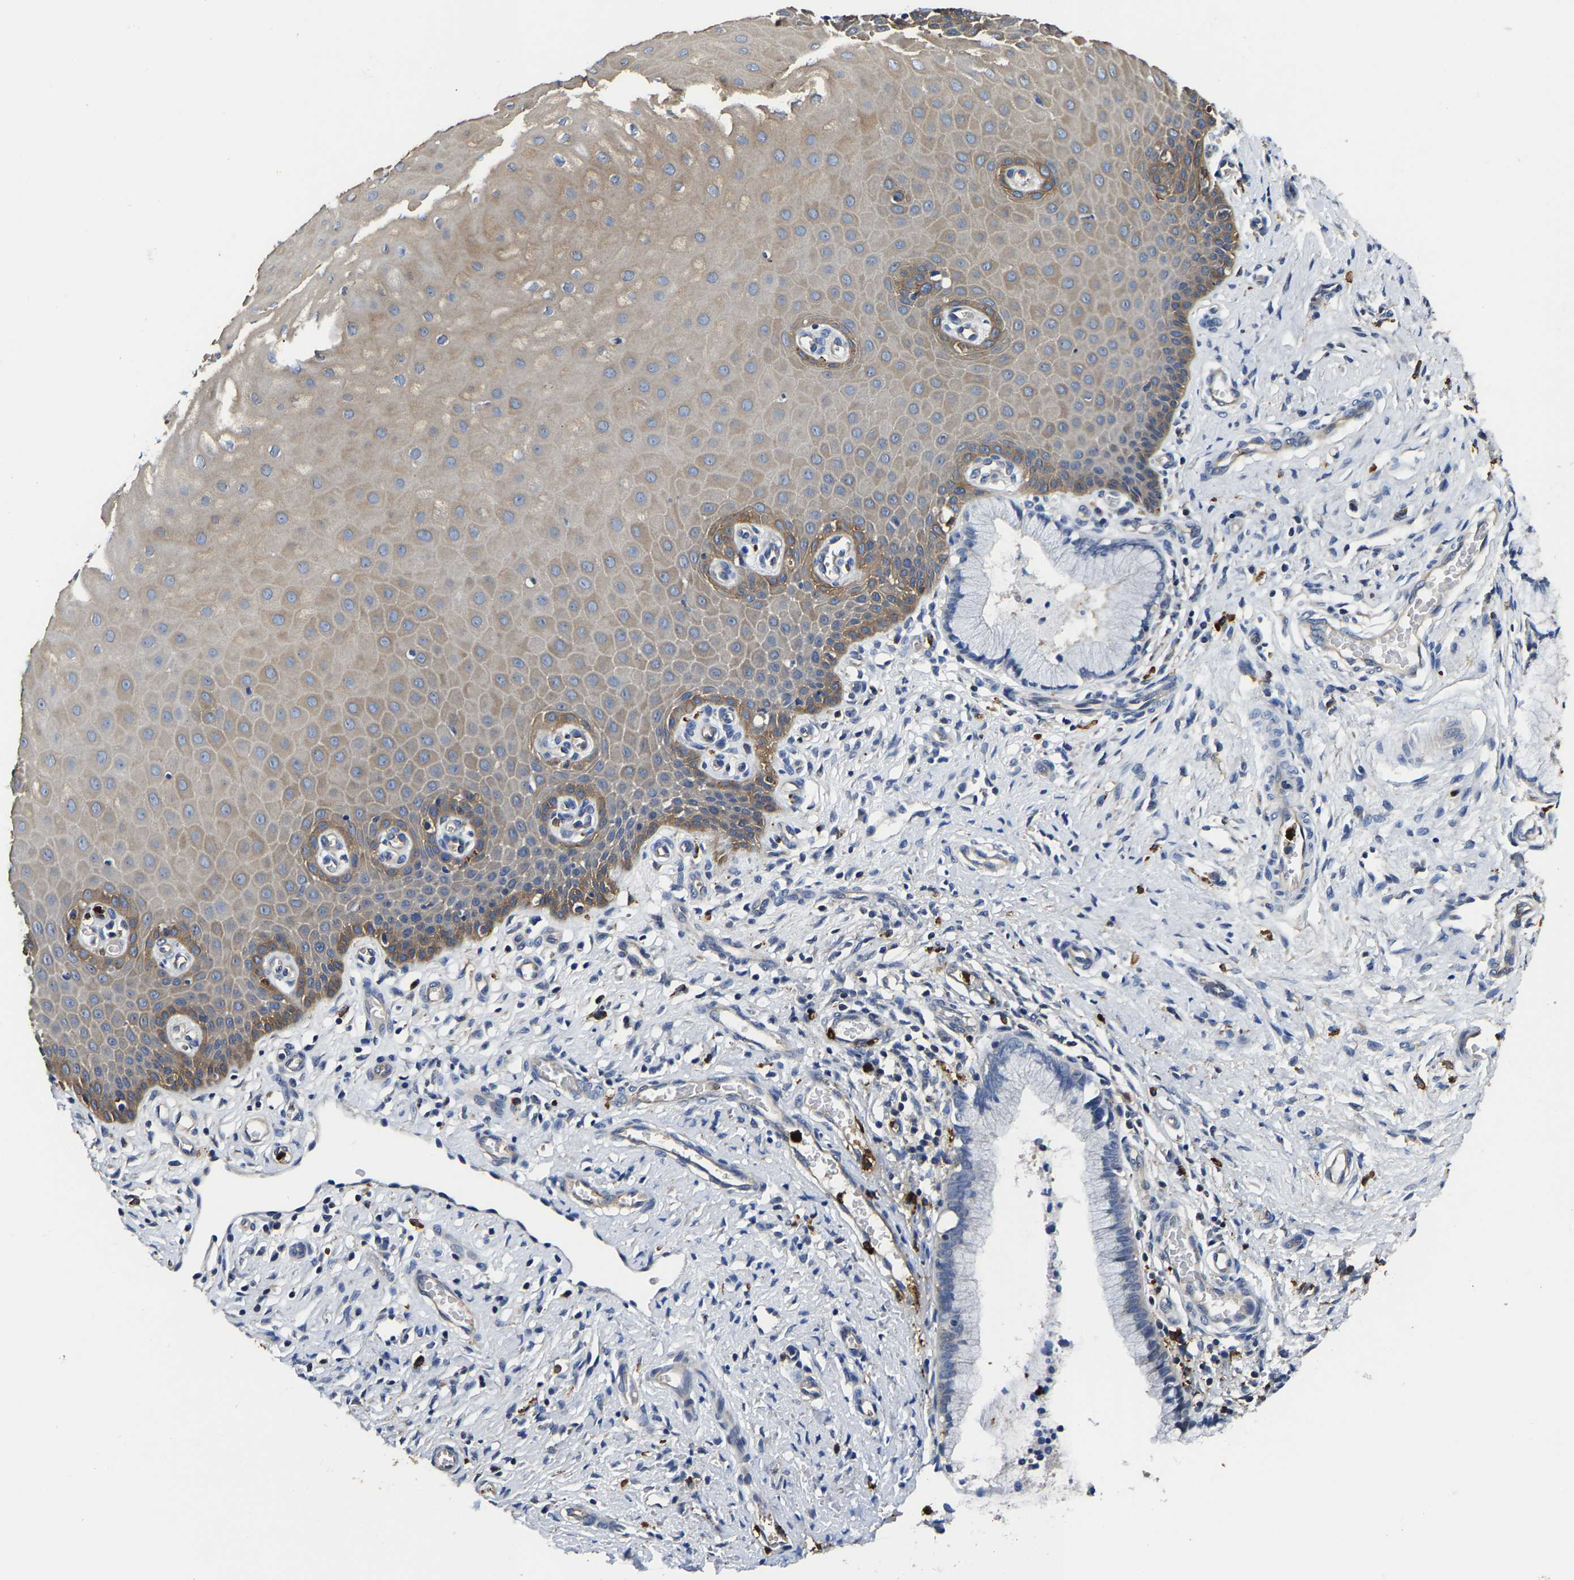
{"staining": {"intensity": "negative", "quantity": "none", "location": "none"}, "tissue": "cervix", "cell_type": "Glandular cells", "image_type": "normal", "snomed": [{"axis": "morphology", "description": "Normal tissue, NOS"}, {"axis": "topography", "description": "Cervix"}], "caption": "IHC image of normal human cervix stained for a protein (brown), which shows no staining in glandular cells. The staining is performed using DAB (3,3'-diaminobenzidine) brown chromogen with nuclei counter-stained in using hematoxylin.", "gene": "TRAF6", "patient": {"sex": "female", "age": 55}}